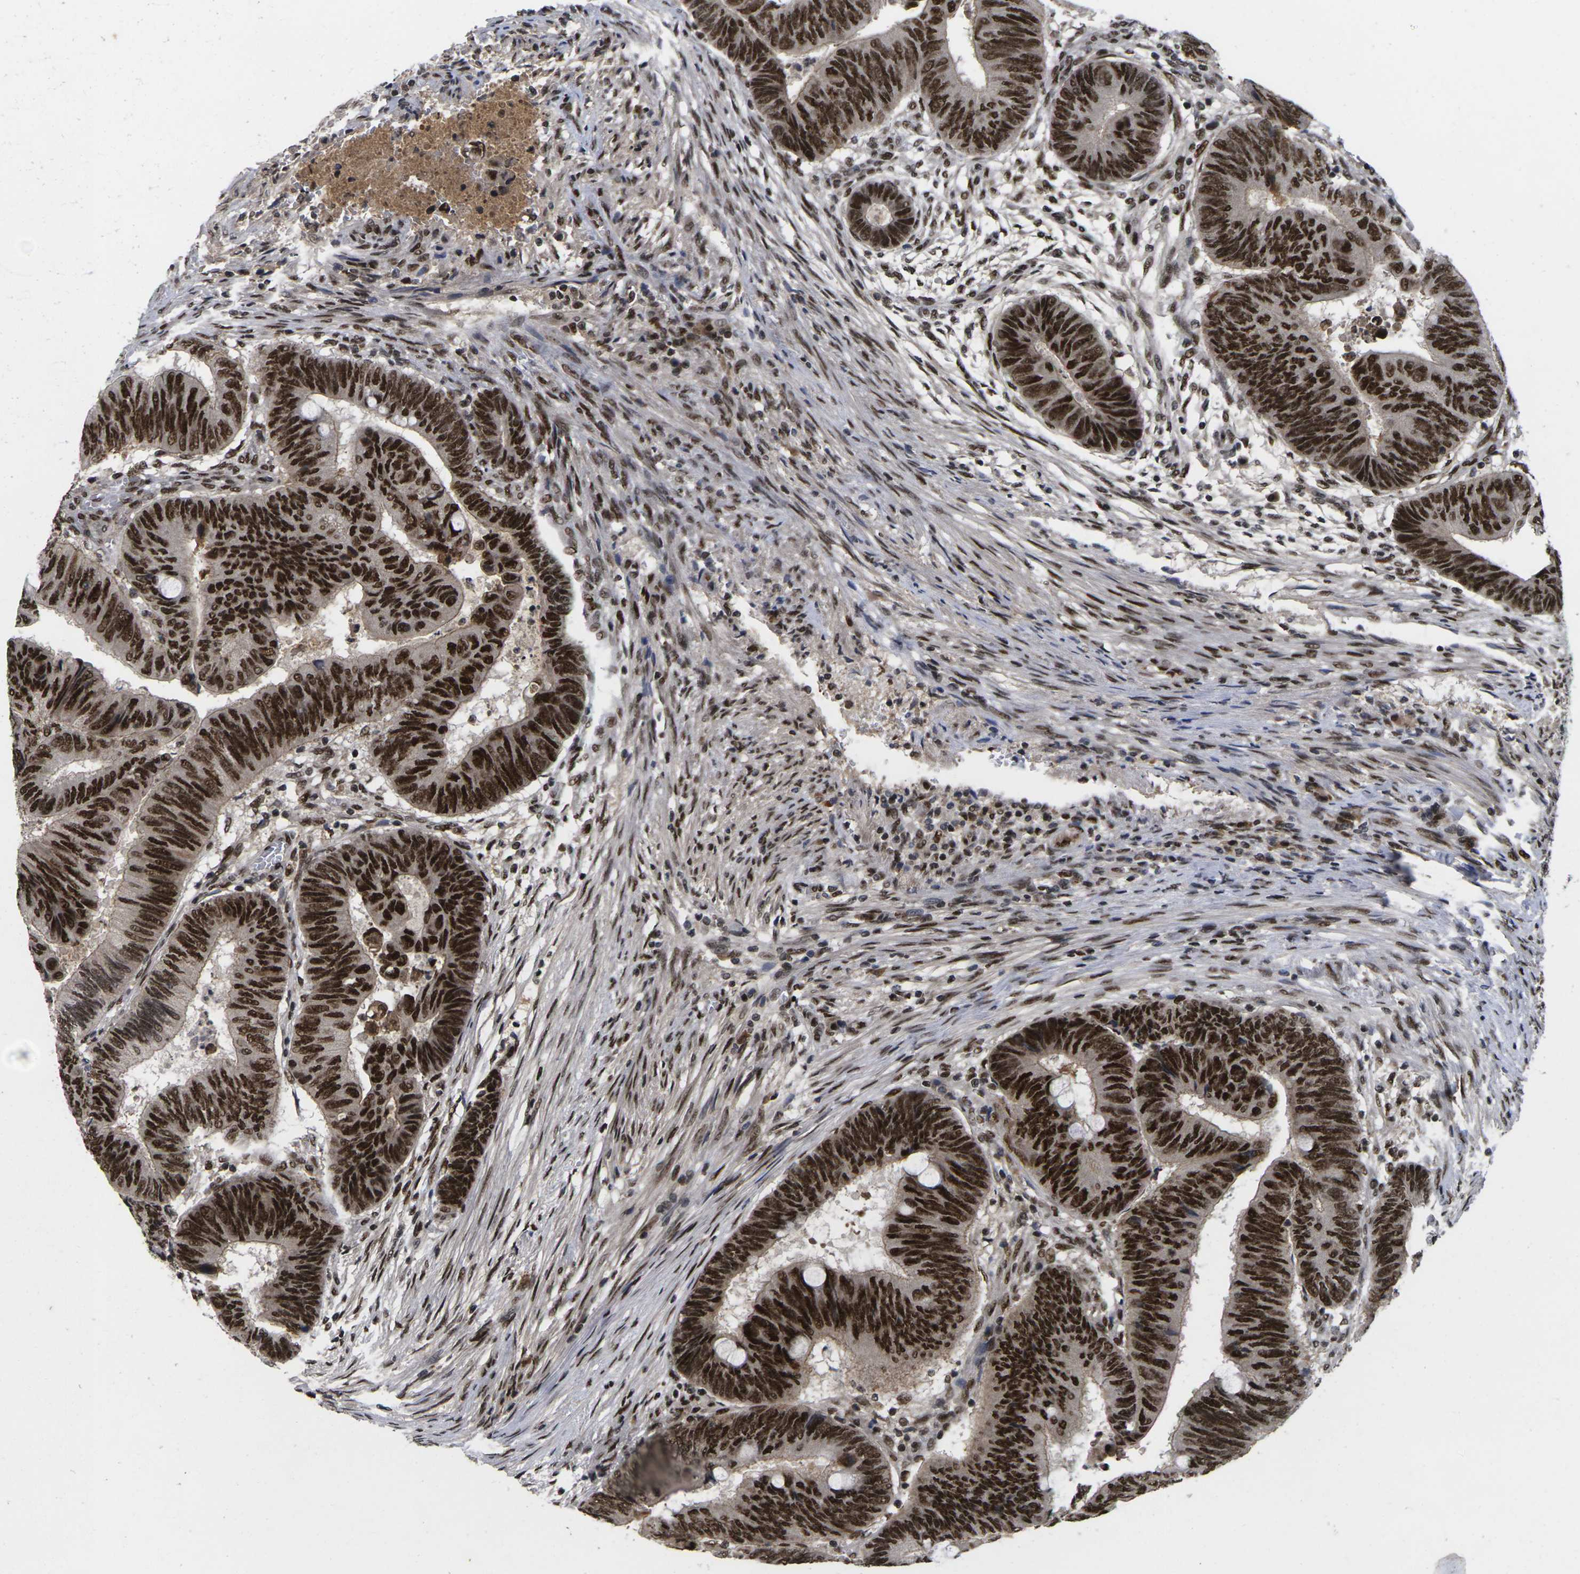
{"staining": {"intensity": "strong", "quantity": ">75%", "location": "nuclear"}, "tissue": "colorectal cancer", "cell_type": "Tumor cells", "image_type": "cancer", "snomed": [{"axis": "morphology", "description": "Normal tissue, NOS"}, {"axis": "morphology", "description": "Adenocarcinoma, NOS"}, {"axis": "topography", "description": "Rectum"}, {"axis": "topography", "description": "Peripheral nerve tissue"}], "caption": "Protein positivity by immunohistochemistry shows strong nuclear staining in about >75% of tumor cells in colorectal adenocarcinoma. (Brightfield microscopy of DAB IHC at high magnification).", "gene": "GTF2E1", "patient": {"sex": "male", "age": 92}}